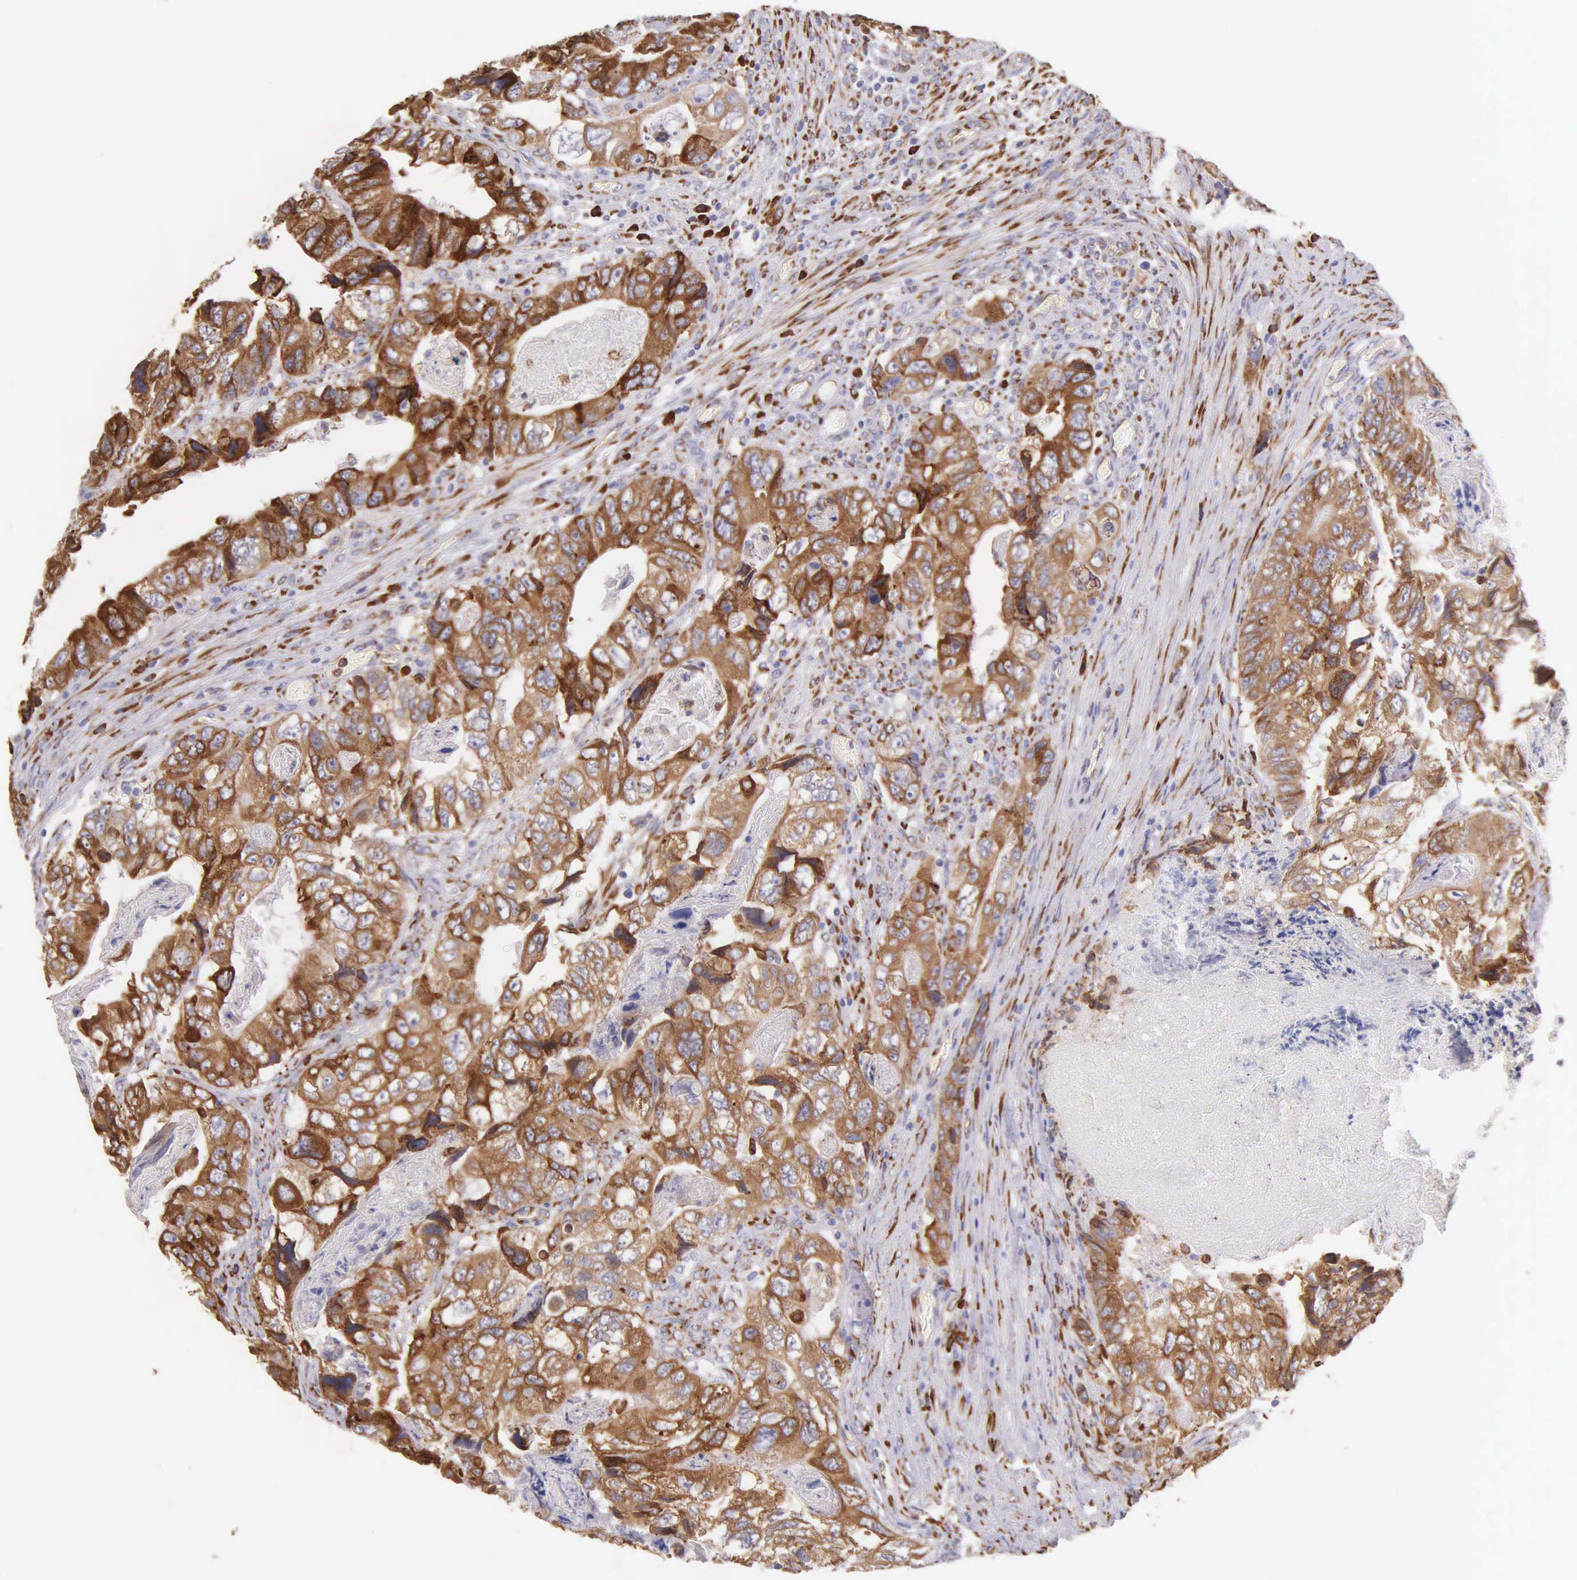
{"staining": {"intensity": "strong", "quantity": ">75%", "location": "cytoplasmic/membranous"}, "tissue": "colorectal cancer", "cell_type": "Tumor cells", "image_type": "cancer", "snomed": [{"axis": "morphology", "description": "Adenocarcinoma, NOS"}, {"axis": "topography", "description": "Rectum"}], "caption": "Protein expression analysis of colorectal adenocarcinoma shows strong cytoplasmic/membranous positivity in approximately >75% of tumor cells.", "gene": "CKAP4", "patient": {"sex": "female", "age": 82}}